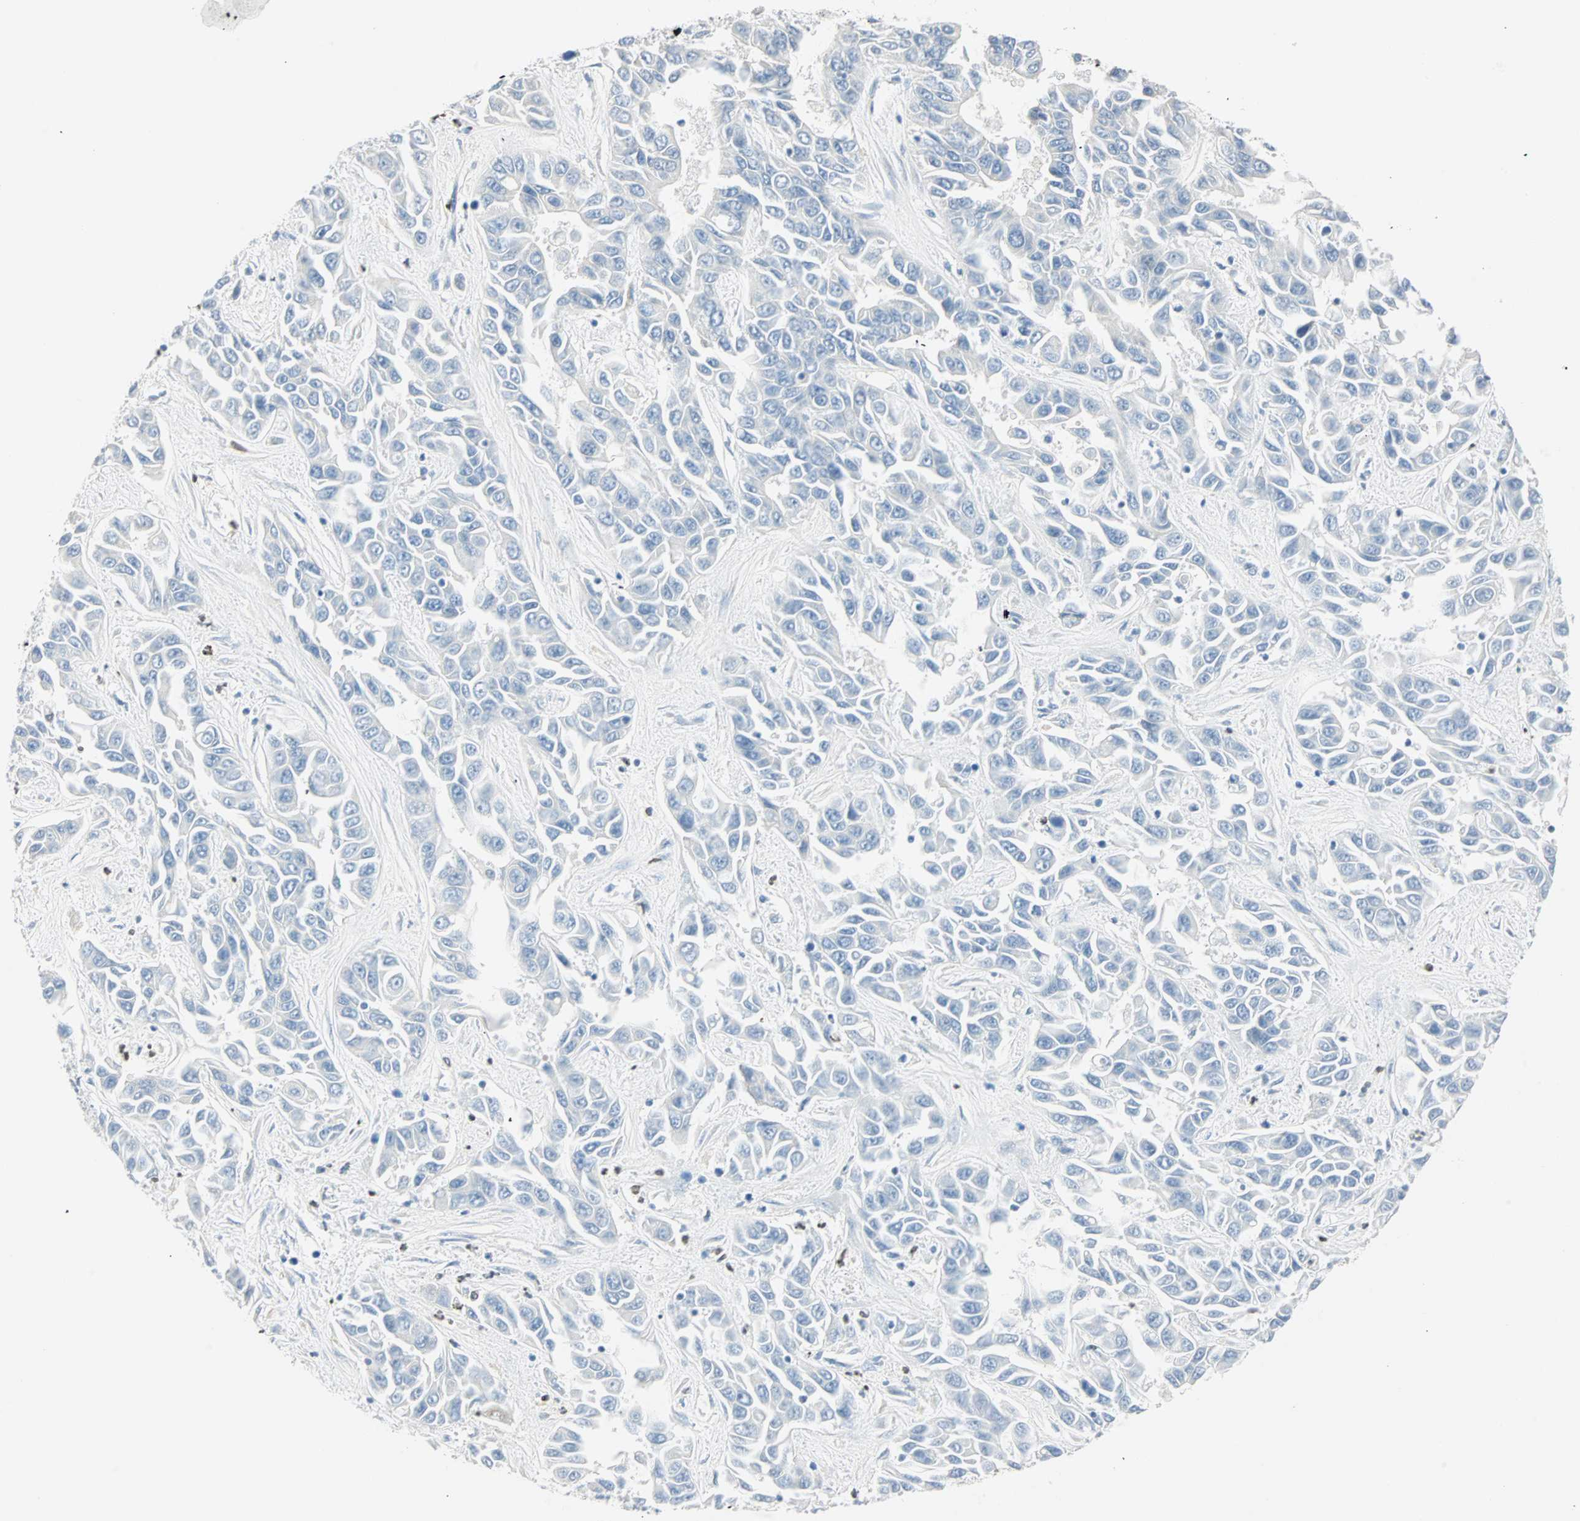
{"staining": {"intensity": "negative", "quantity": "none", "location": "none"}, "tissue": "liver cancer", "cell_type": "Tumor cells", "image_type": "cancer", "snomed": [{"axis": "morphology", "description": "Cholangiocarcinoma"}, {"axis": "topography", "description": "Liver"}], "caption": "Histopathology image shows no significant protein staining in tumor cells of liver cancer (cholangiocarcinoma). Nuclei are stained in blue.", "gene": "MLLT10", "patient": {"sex": "female", "age": 52}}